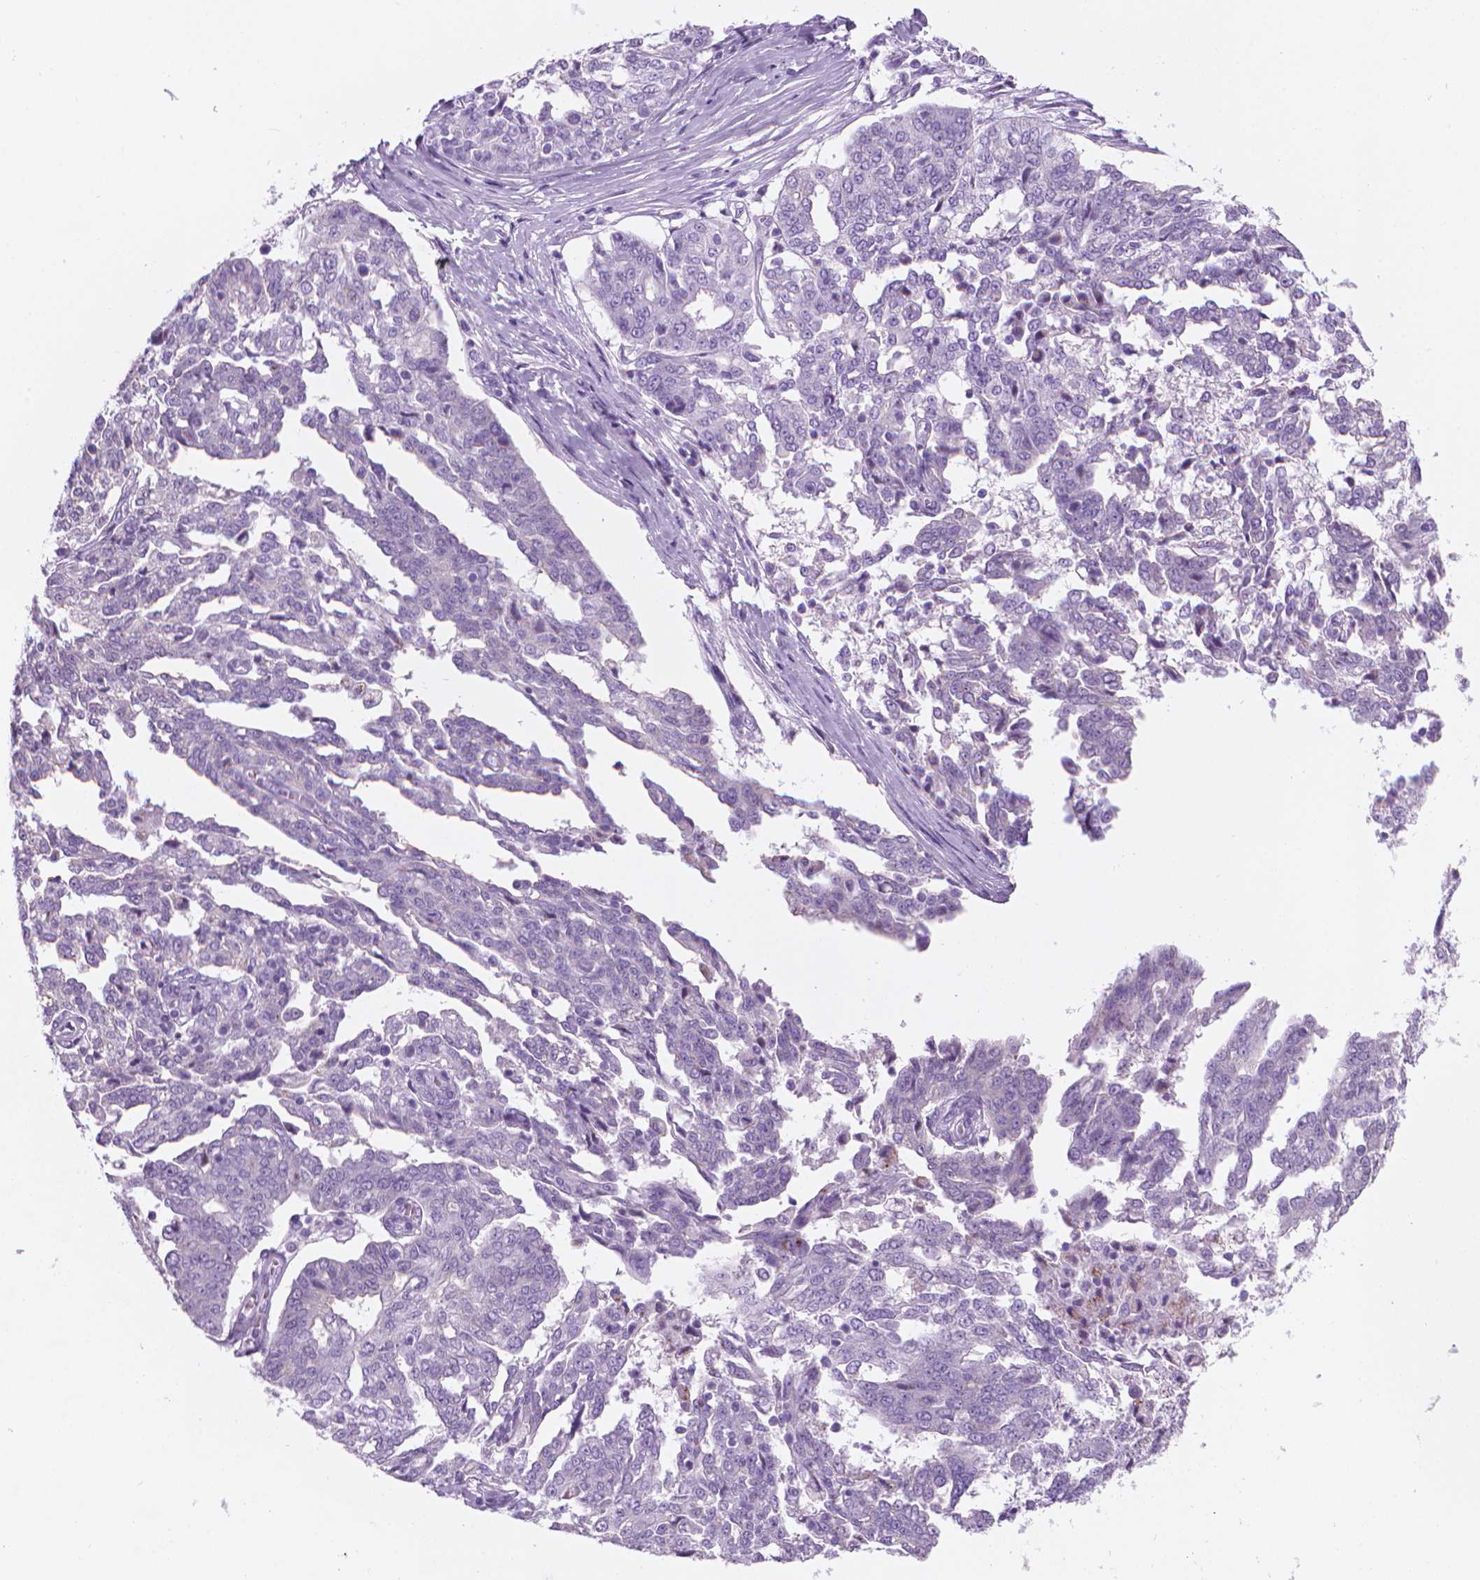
{"staining": {"intensity": "negative", "quantity": "none", "location": "none"}, "tissue": "ovarian cancer", "cell_type": "Tumor cells", "image_type": "cancer", "snomed": [{"axis": "morphology", "description": "Cystadenocarcinoma, serous, NOS"}, {"axis": "topography", "description": "Ovary"}], "caption": "Immunohistochemistry histopathology image of neoplastic tissue: ovarian serous cystadenocarcinoma stained with DAB (3,3'-diaminobenzidine) exhibits no significant protein positivity in tumor cells.", "gene": "TTC29", "patient": {"sex": "female", "age": 67}}